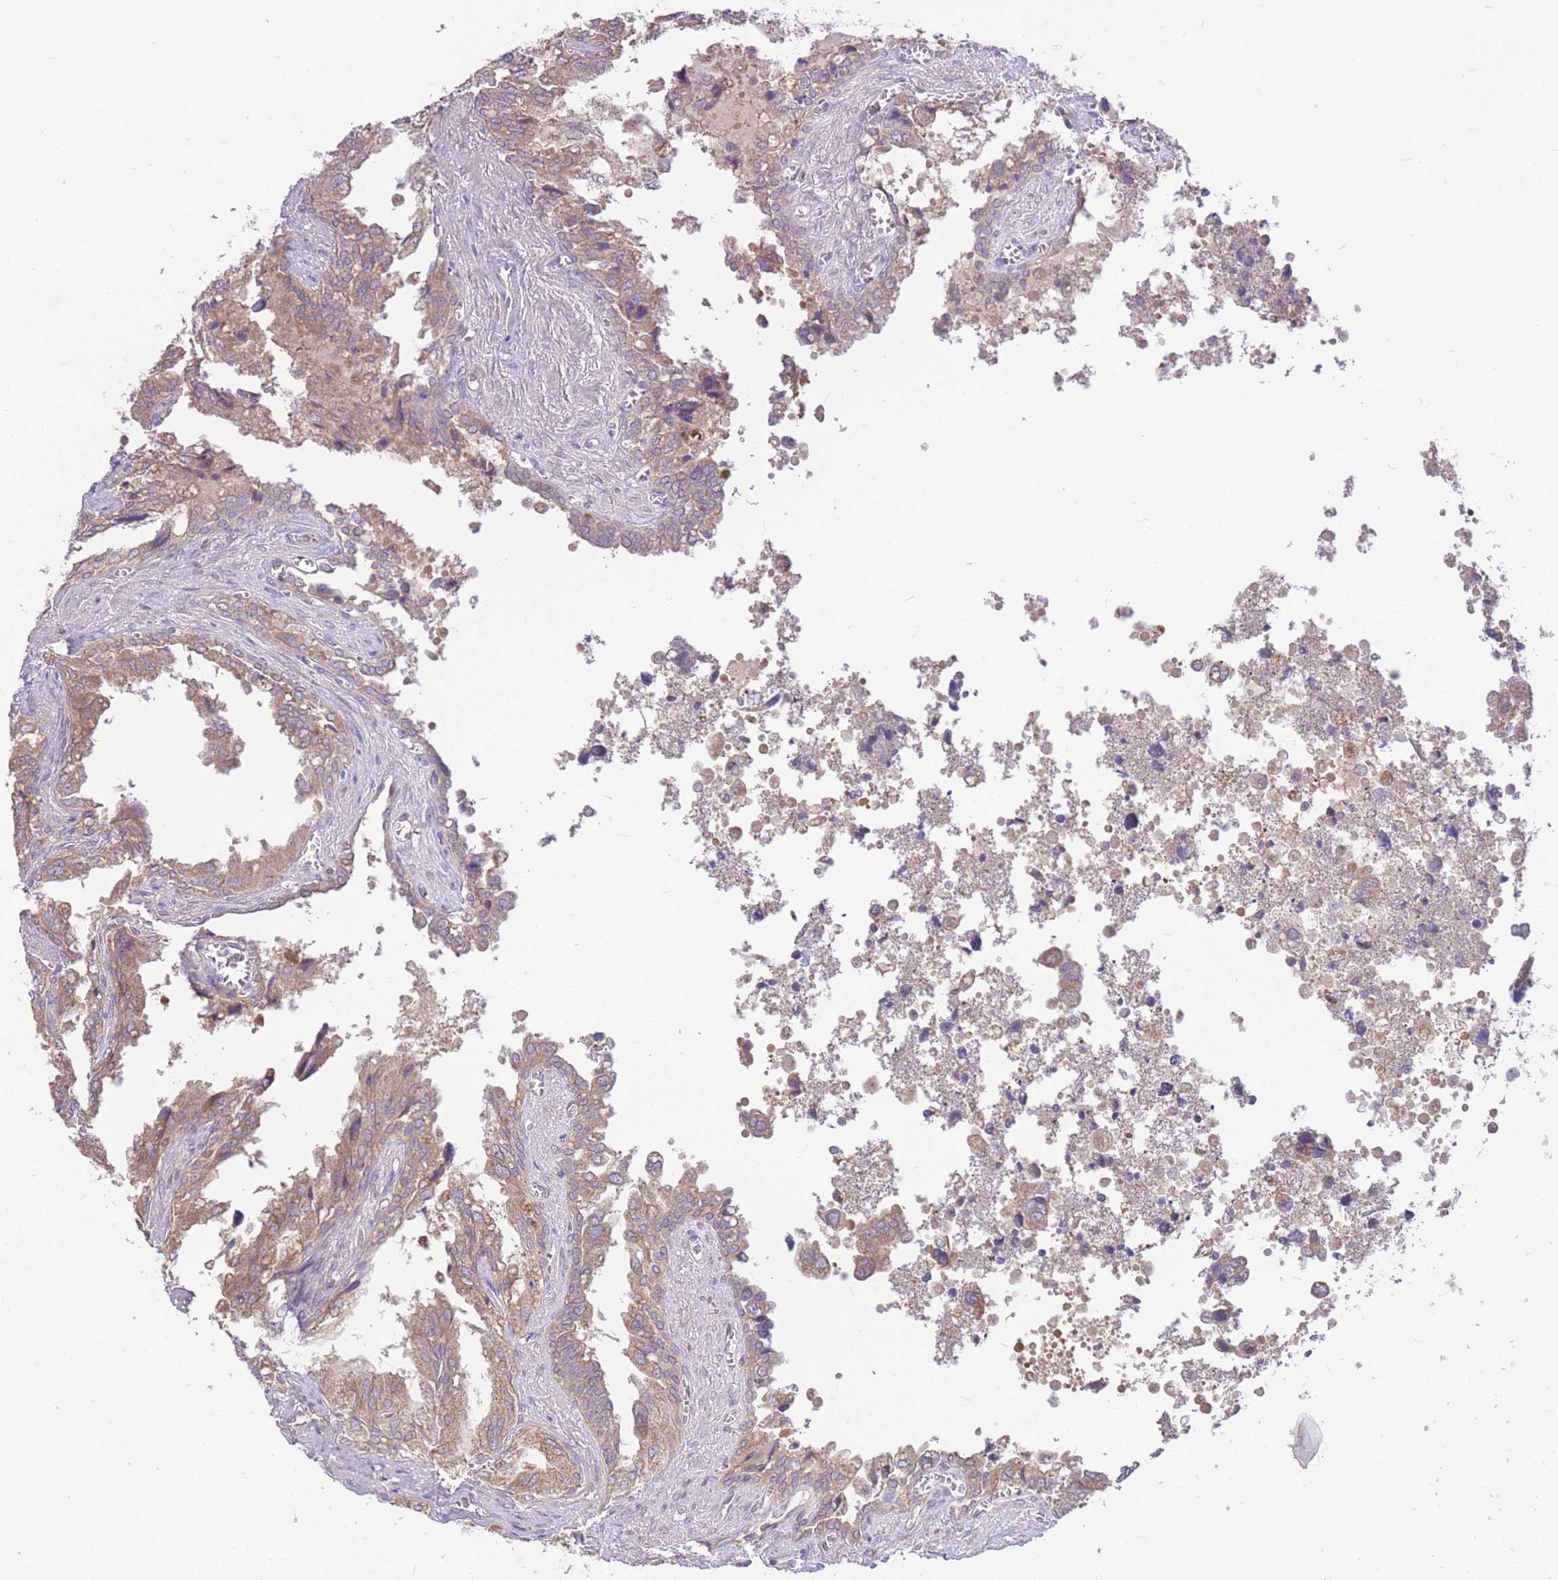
{"staining": {"intensity": "moderate", "quantity": ">75%", "location": "cytoplasmic/membranous"}, "tissue": "seminal vesicle", "cell_type": "Glandular cells", "image_type": "normal", "snomed": [{"axis": "morphology", "description": "Normal tissue, NOS"}, {"axis": "topography", "description": "Seminal veicle"}], "caption": "Protein expression analysis of normal human seminal vesicle reveals moderate cytoplasmic/membranous positivity in approximately >75% of glandular cells. The protein is shown in brown color, while the nuclei are stained blue.", "gene": "GMNN", "patient": {"sex": "male", "age": 67}}